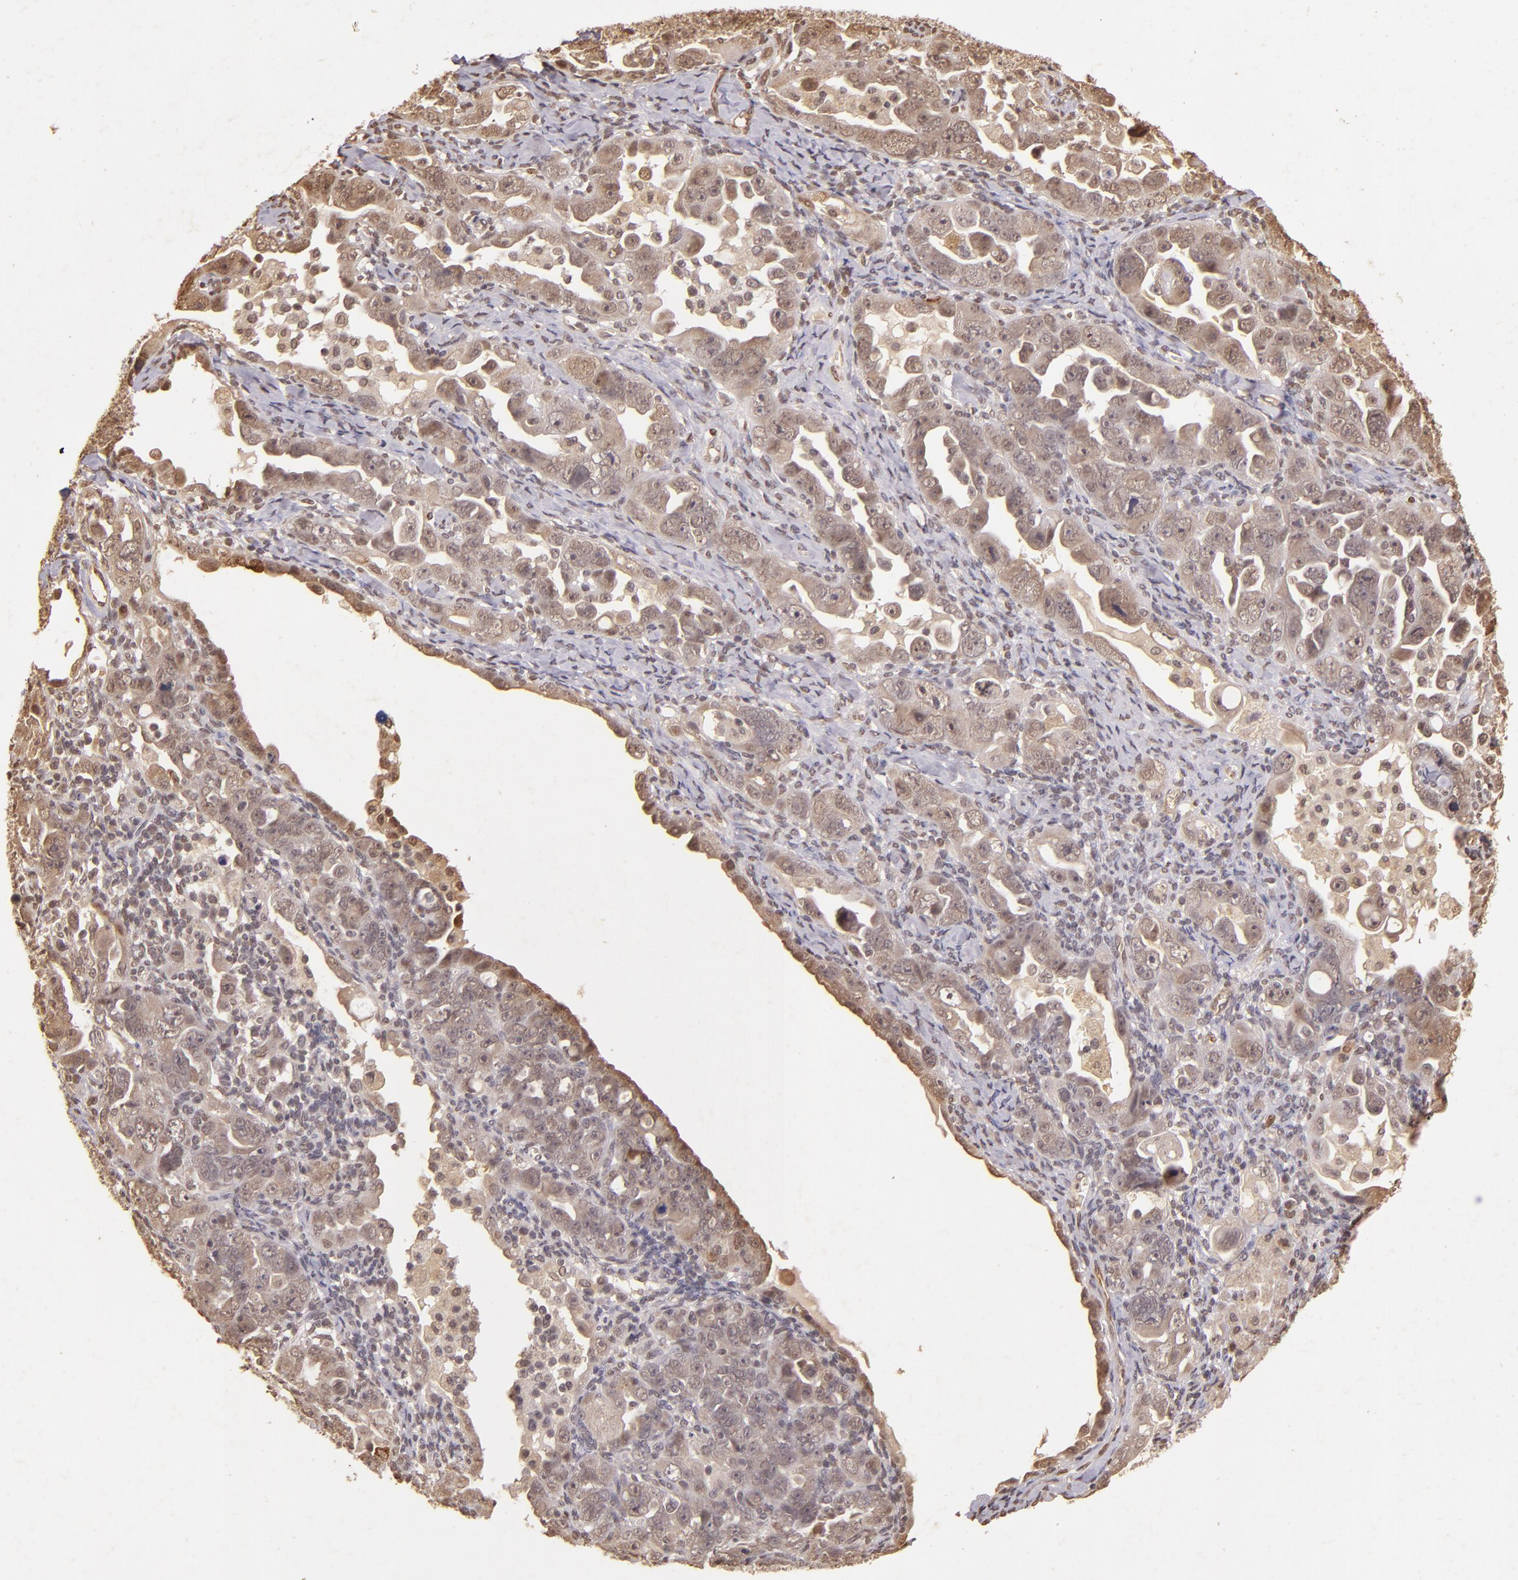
{"staining": {"intensity": "weak", "quantity": ">75%", "location": "cytoplasmic/membranous,nuclear"}, "tissue": "ovarian cancer", "cell_type": "Tumor cells", "image_type": "cancer", "snomed": [{"axis": "morphology", "description": "Cystadenocarcinoma, serous, NOS"}, {"axis": "topography", "description": "Ovary"}], "caption": "Immunohistochemical staining of ovarian cancer (serous cystadenocarcinoma) exhibits low levels of weak cytoplasmic/membranous and nuclear protein expression in approximately >75% of tumor cells.", "gene": "CUL1", "patient": {"sex": "female", "age": 66}}